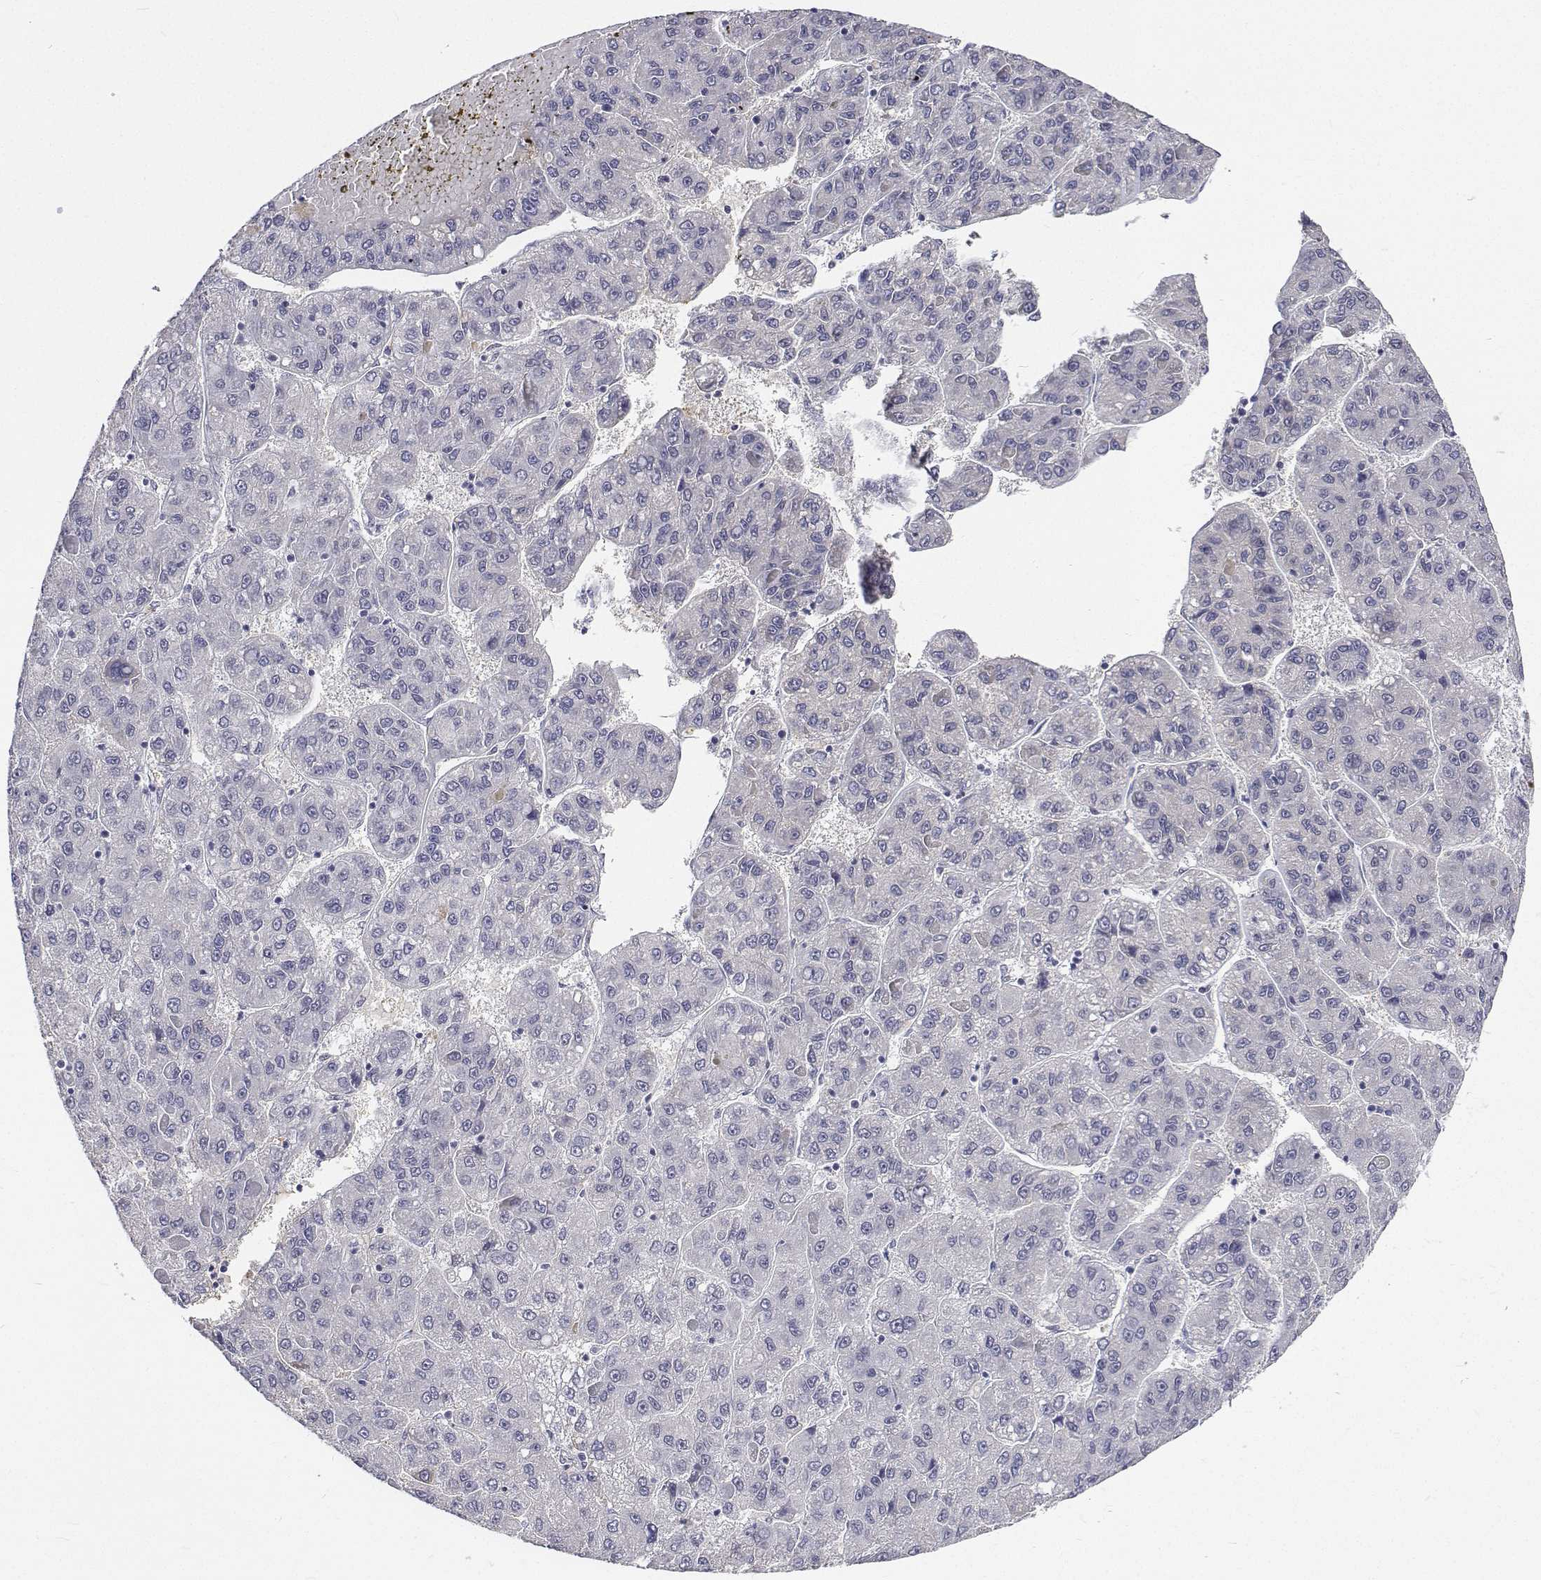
{"staining": {"intensity": "negative", "quantity": "none", "location": "none"}, "tissue": "liver cancer", "cell_type": "Tumor cells", "image_type": "cancer", "snomed": [{"axis": "morphology", "description": "Carcinoma, Hepatocellular, NOS"}, {"axis": "topography", "description": "Liver"}], "caption": "DAB (3,3'-diaminobenzidine) immunohistochemical staining of hepatocellular carcinoma (liver) exhibits no significant staining in tumor cells.", "gene": "ATRX", "patient": {"sex": "female", "age": 82}}